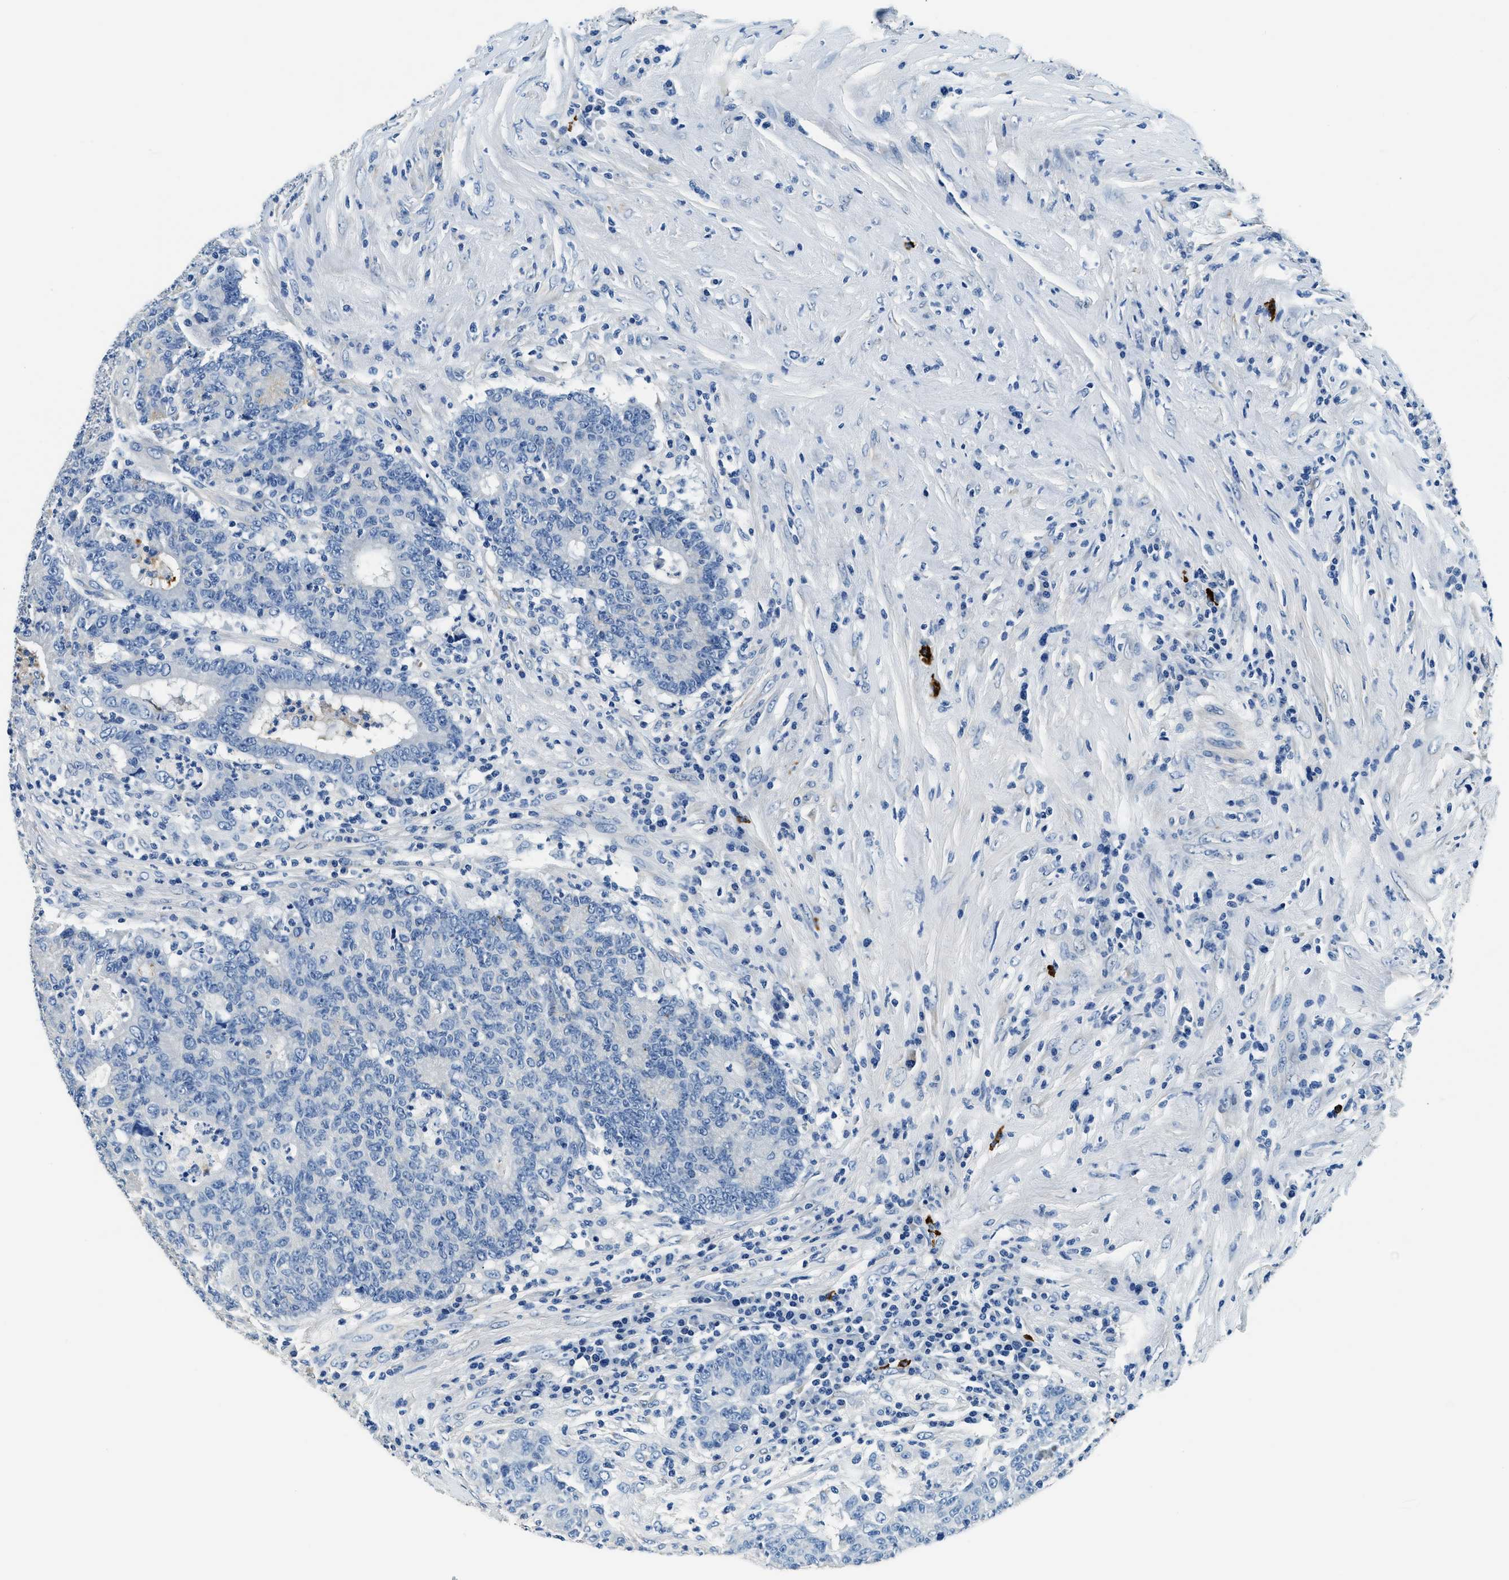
{"staining": {"intensity": "negative", "quantity": "none", "location": "none"}, "tissue": "colorectal cancer", "cell_type": "Tumor cells", "image_type": "cancer", "snomed": [{"axis": "morphology", "description": "Normal tissue, NOS"}, {"axis": "morphology", "description": "Adenocarcinoma, NOS"}, {"axis": "topography", "description": "Colon"}], "caption": "This is an immunohistochemistry photomicrograph of human colorectal adenocarcinoma. There is no positivity in tumor cells.", "gene": "TMEM186", "patient": {"sex": "female", "age": 75}}